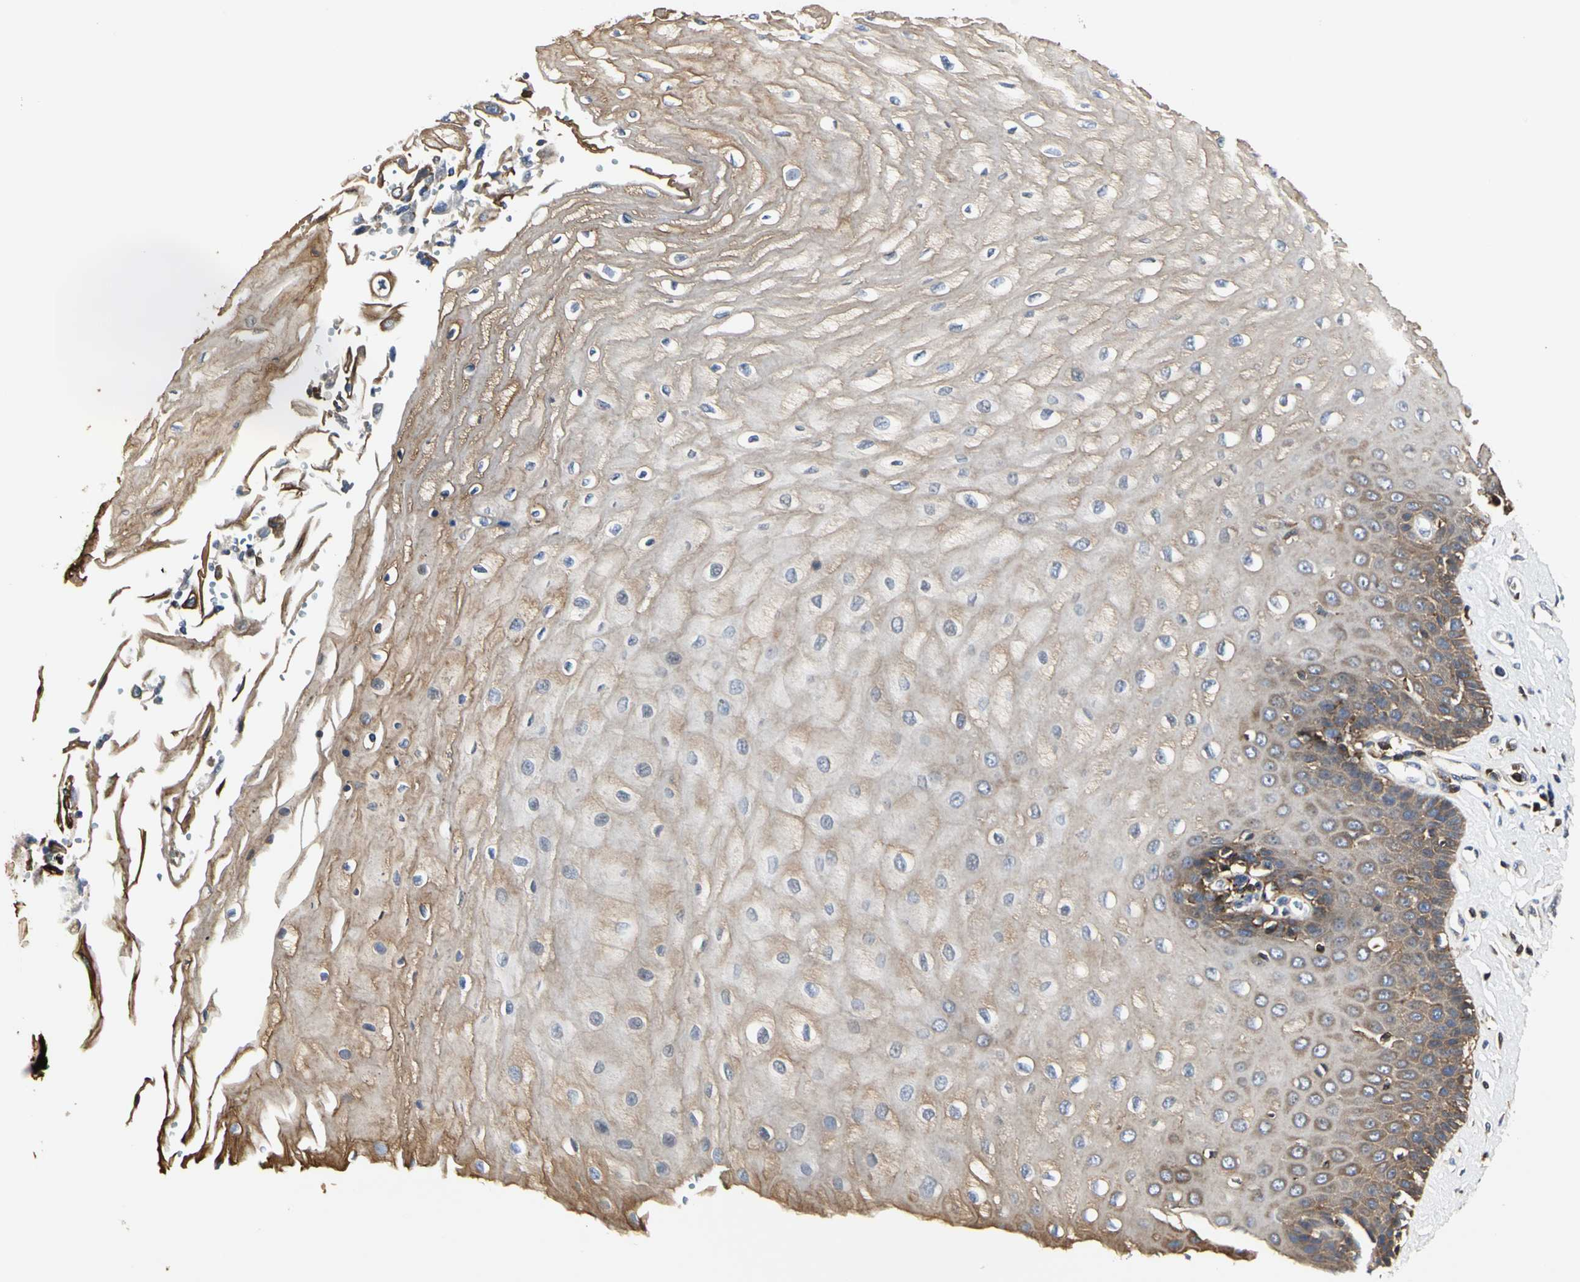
{"staining": {"intensity": "moderate", "quantity": ">75%", "location": "cytoplasmic/membranous"}, "tissue": "esophagus", "cell_type": "Squamous epithelial cells", "image_type": "normal", "snomed": [{"axis": "morphology", "description": "Normal tissue, NOS"}, {"axis": "topography", "description": "Esophagus"}], "caption": "Immunohistochemical staining of benign esophagus exhibits moderate cytoplasmic/membranous protein positivity in approximately >75% of squamous epithelial cells. (IHC, brightfield microscopy, high magnification).", "gene": "NAPG", "patient": {"sex": "male", "age": 65}}